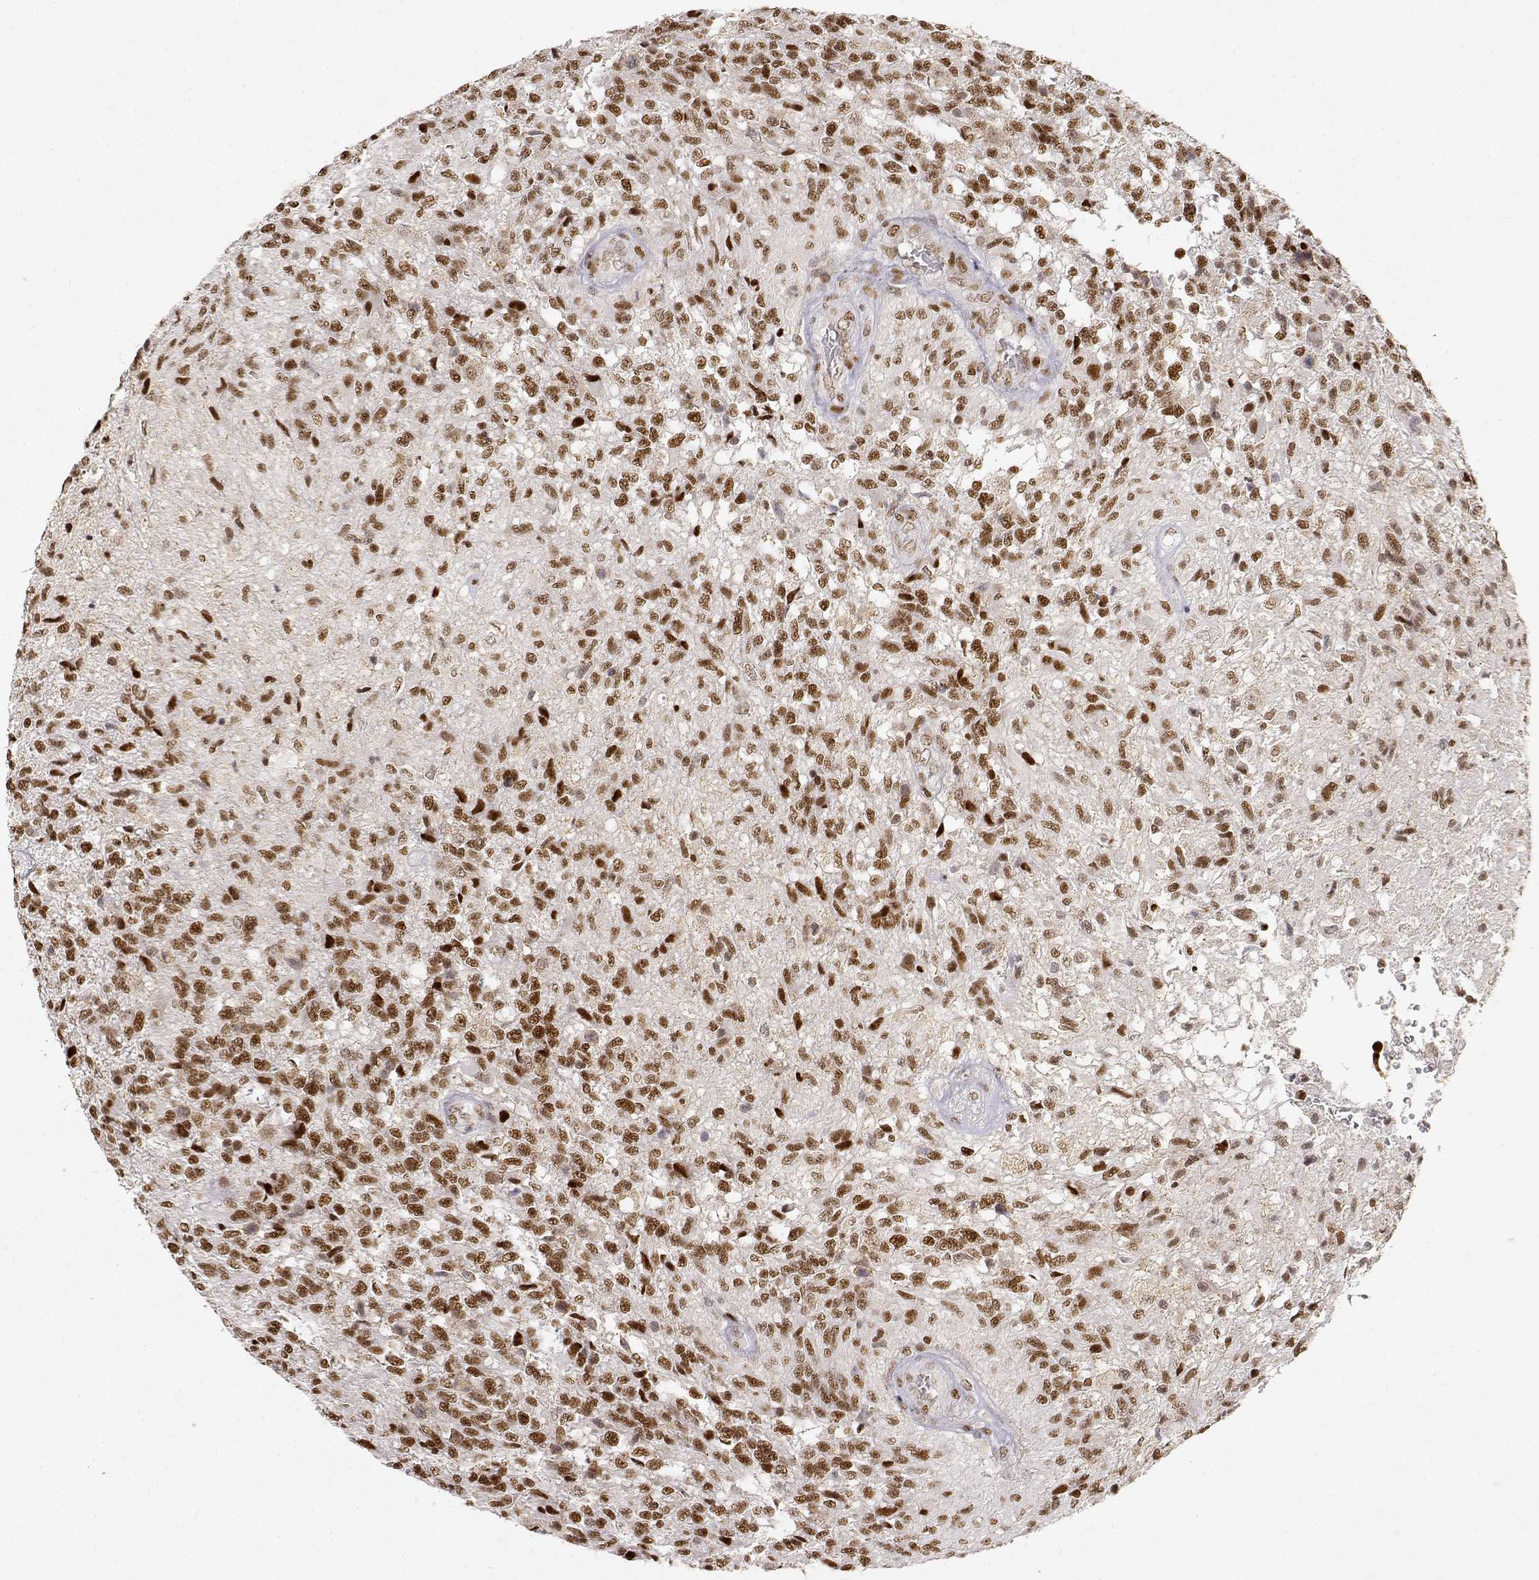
{"staining": {"intensity": "moderate", "quantity": ">75%", "location": "nuclear"}, "tissue": "glioma", "cell_type": "Tumor cells", "image_type": "cancer", "snomed": [{"axis": "morphology", "description": "Glioma, malignant, High grade"}, {"axis": "topography", "description": "Brain"}], "caption": "Immunohistochemical staining of malignant glioma (high-grade) displays moderate nuclear protein staining in about >75% of tumor cells.", "gene": "RSF1", "patient": {"sex": "male", "age": 56}}